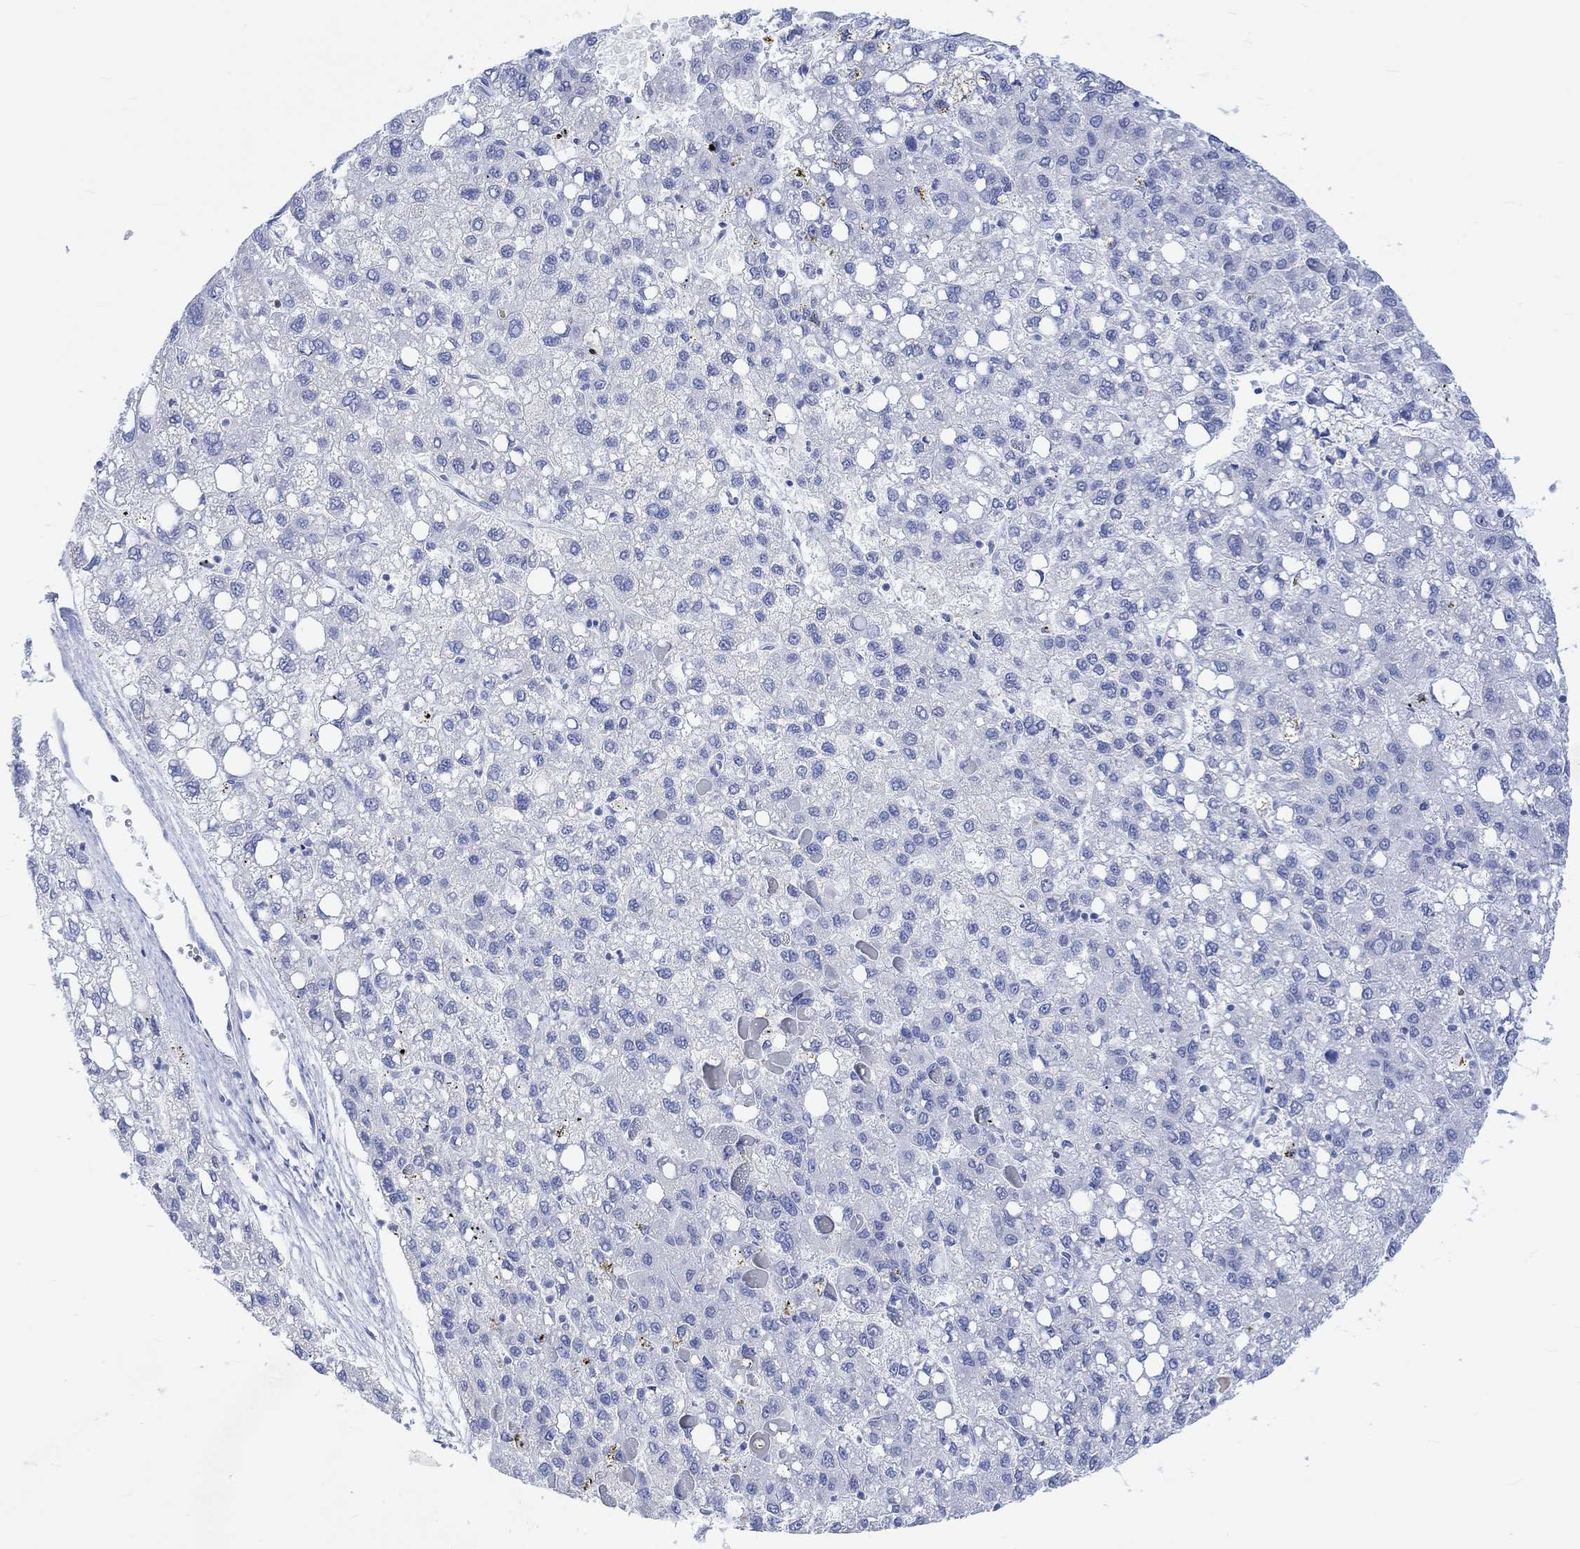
{"staining": {"intensity": "negative", "quantity": "none", "location": "none"}, "tissue": "liver cancer", "cell_type": "Tumor cells", "image_type": "cancer", "snomed": [{"axis": "morphology", "description": "Carcinoma, Hepatocellular, NOS"}, {"axis": "topography", "description": "Liver"}], "caption": "Tumor cells are negative for brown protein staining in hepatocellular carcinoma (liver).", "gene": "CALCA", "patient": {"sex": "female", "age": 82}}